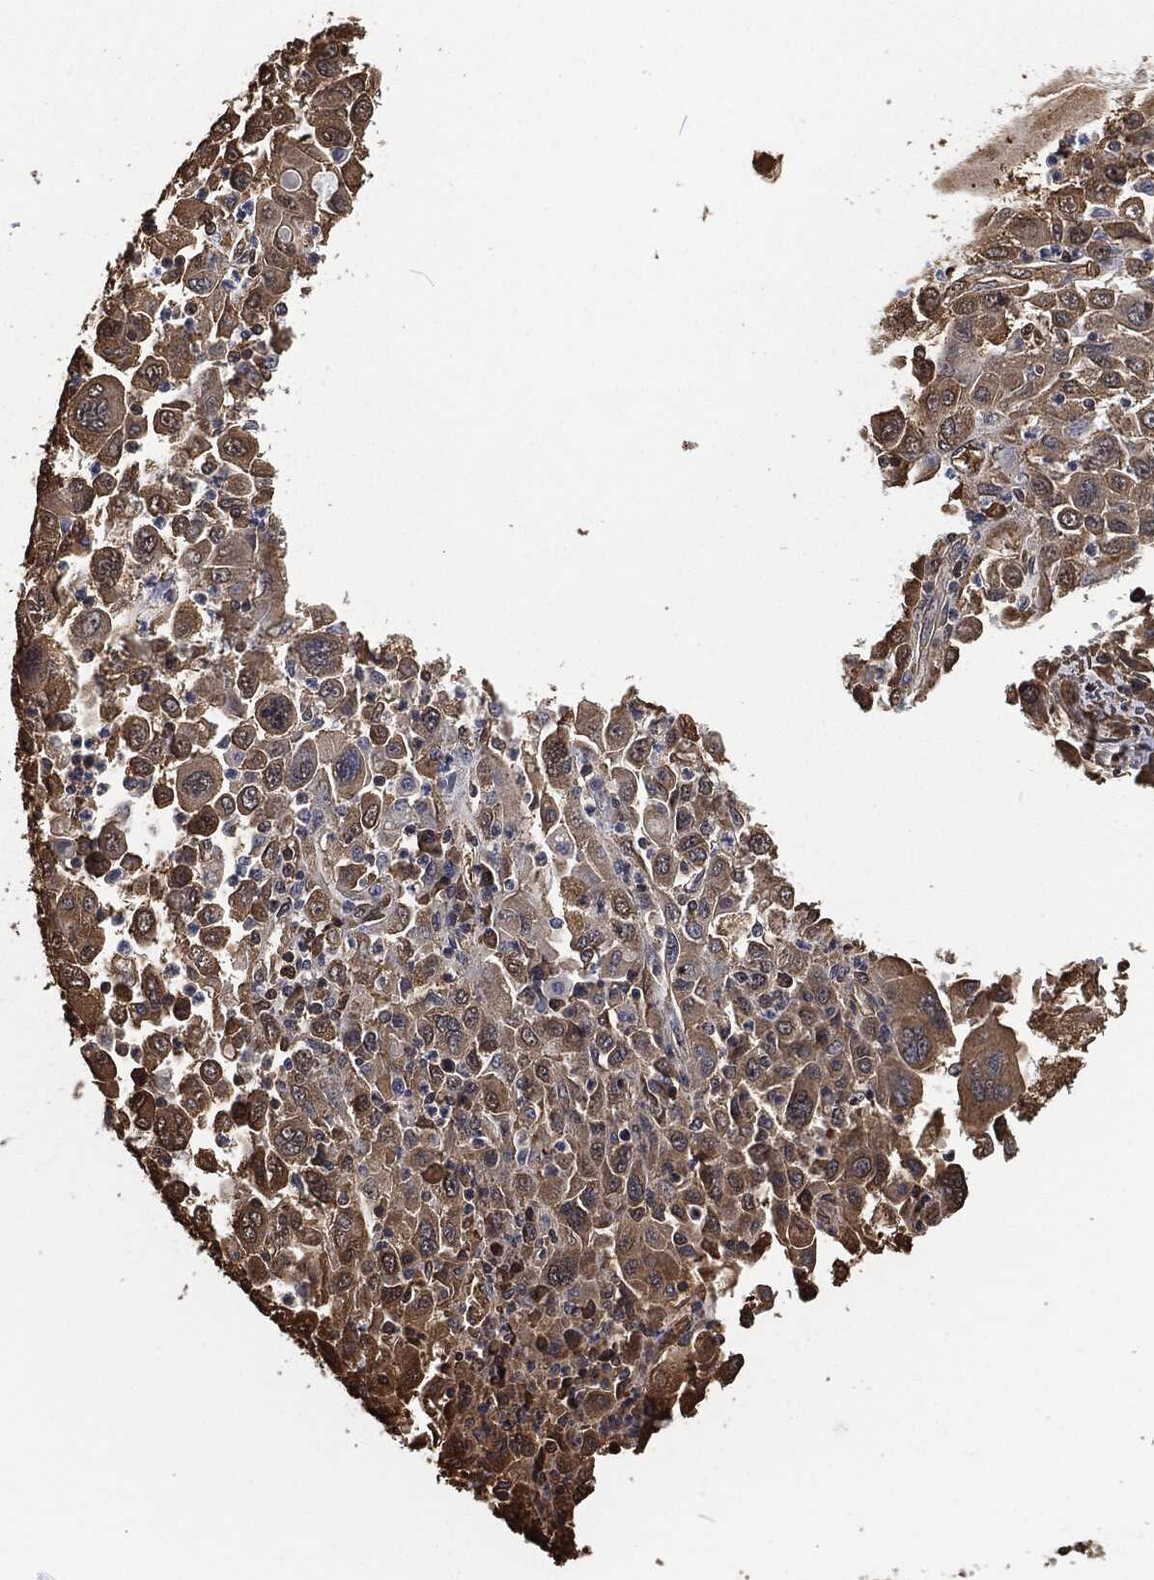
{"staining": {"intensity": "moderate", "quantity": "25%-75%", "location": "cytoplasmic/membranous"}, "tissue": "stomach cancer", "cell_type": "Tumor cells", "image_type": "cancer", "snomed": [{"axis": "morphology", "description": "Adenocarcinoma, NOS"}, {"axis": "topography", "description": "Stomach"}], "caption": "Human stomach cancer stained with a brown dye shows moderate cytoplasmic/membranous positive staining in approximately 25%-75% of tumor cells.", "gene": "PRDX4", "patient": {"sex": "male", "age": 56}}